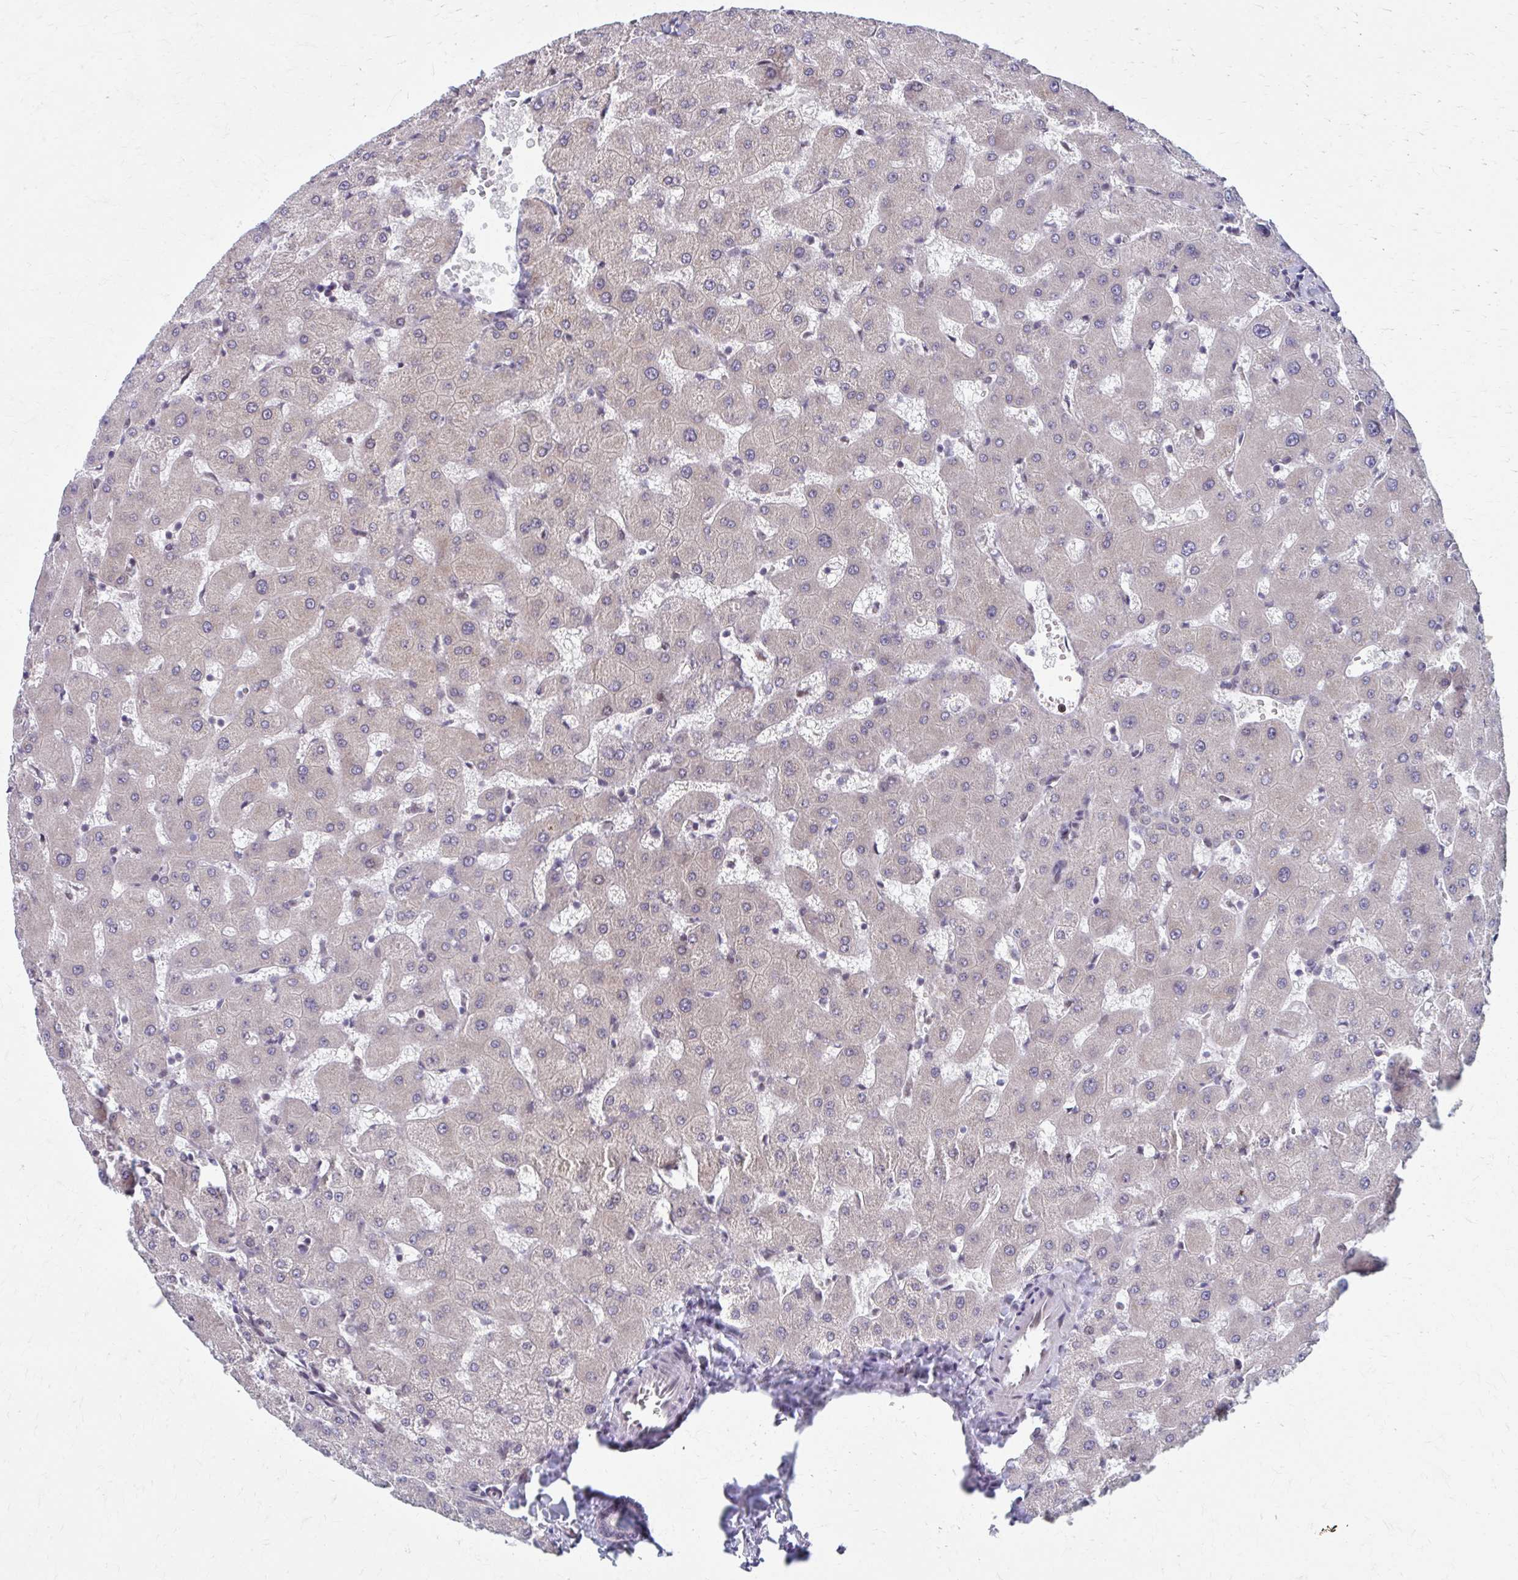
{"staining": {"intensity": "weak", "quantity": "<25%", "location": "nuclear"}, "tissue": "liver", "cell_type": "Cholangiocytes", "image_type": "normal", "snomed": [{"axis": "morphology", "description": "Normal tissue, NOS"}, {"axis": "topography", "description": "Liver"}], "caption": "Immunohistochemistry (IHC) image of unremarkable liver: human liver stained with DAB shows no significant protein positivity in cholangiocytes.", "gene": "SETBP1", "patient": {"sex": "female", "age": 63}}